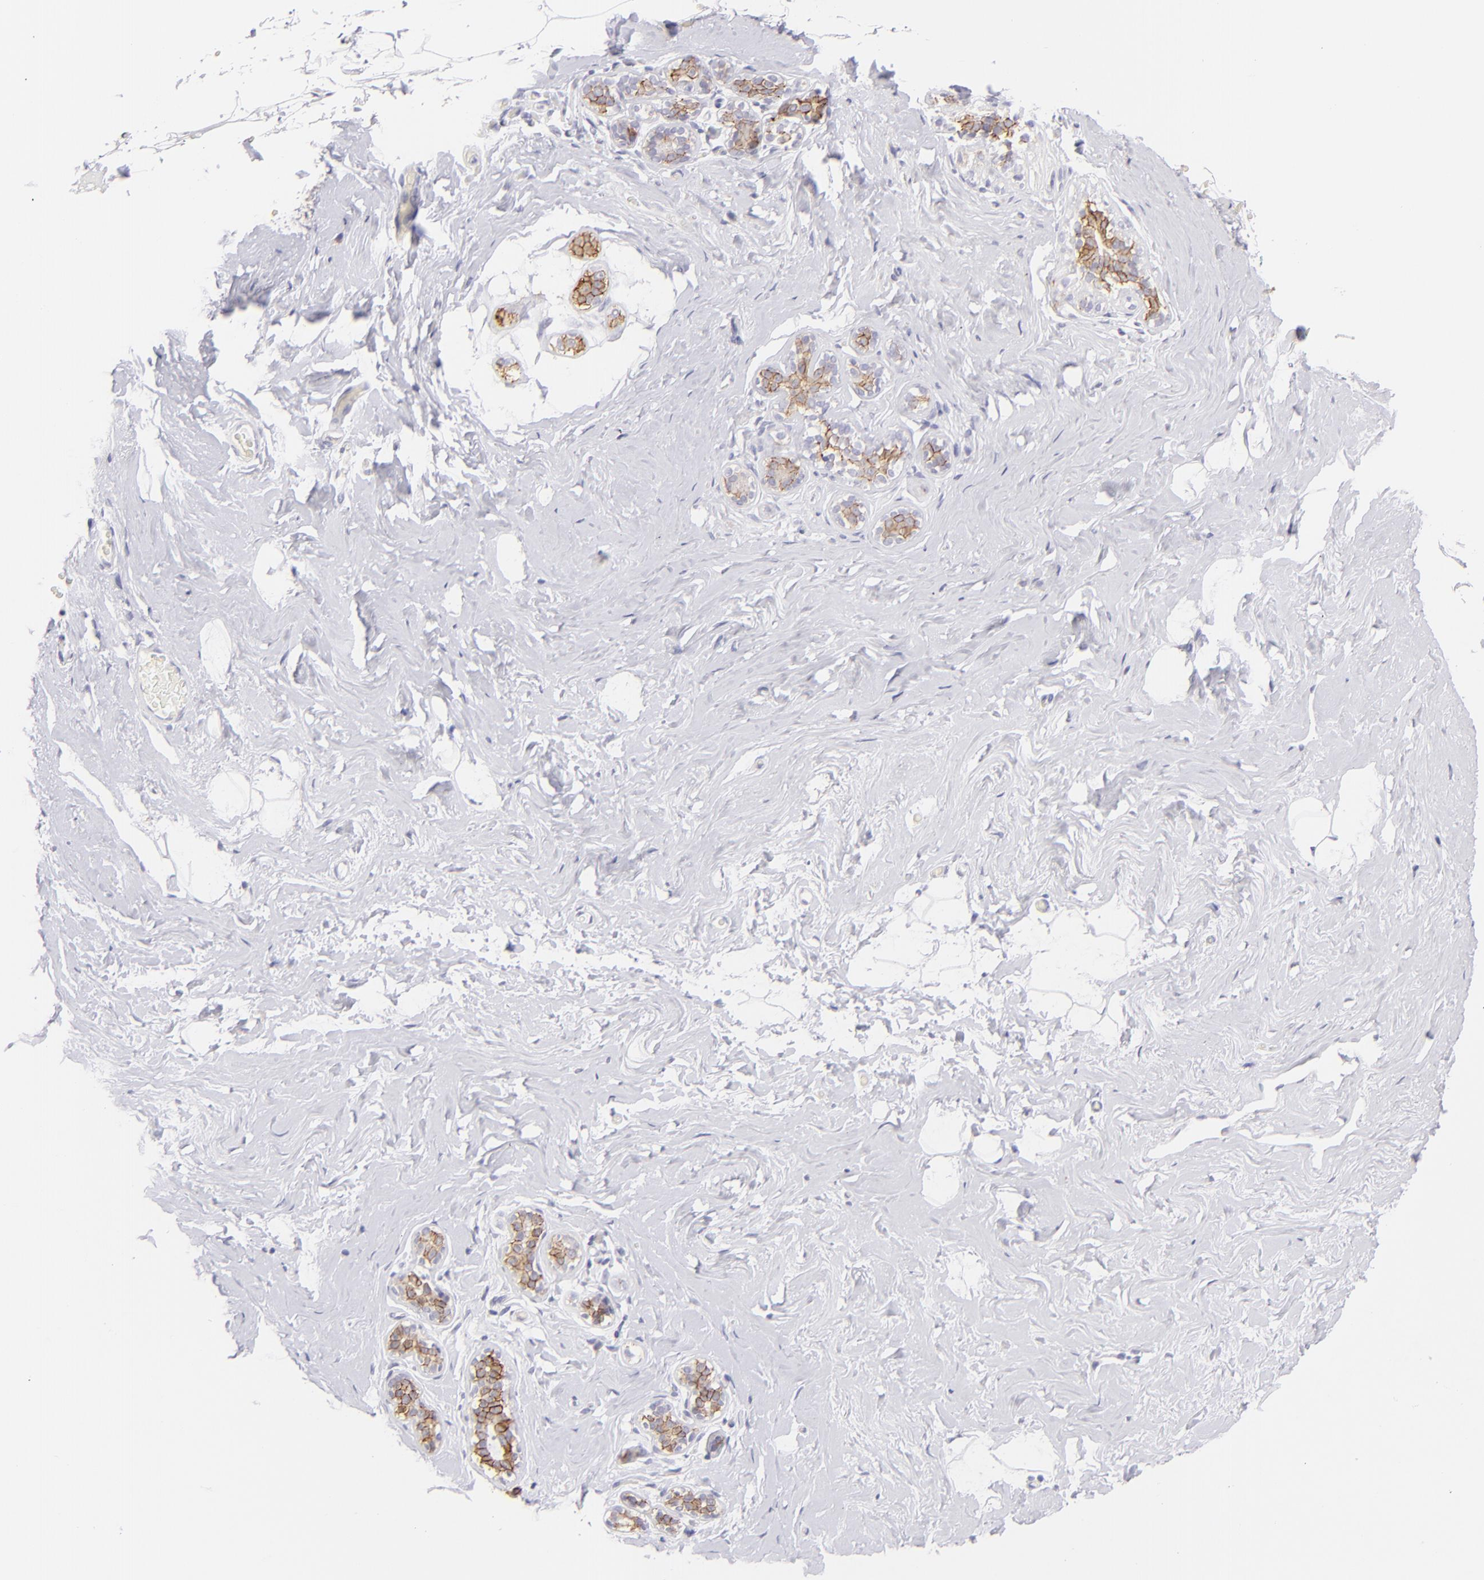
{"staining": {"intensity": "negative", "quantity": "none", "location": "none"}, "tissue": "breast", "cell_type": "Adipocytes", "image_type": "normal", "snomed": [{"axis": "morphology", "description": "Normal tissue, NOS"}, {"axis": "topography", "description": "Breast"}, {"axis": "topography", "description": "Soft tissue"}], "caption": "Immunohistochemistry (IHC) photomicrograph of unremarkable human breast stained for a protein (brown), which reveals no positivity in adipocytes. (DAB IHC with hematoxylin counter stain).", "gene": "CLDN4", "patient": {"sex": "female", "age": 75}}